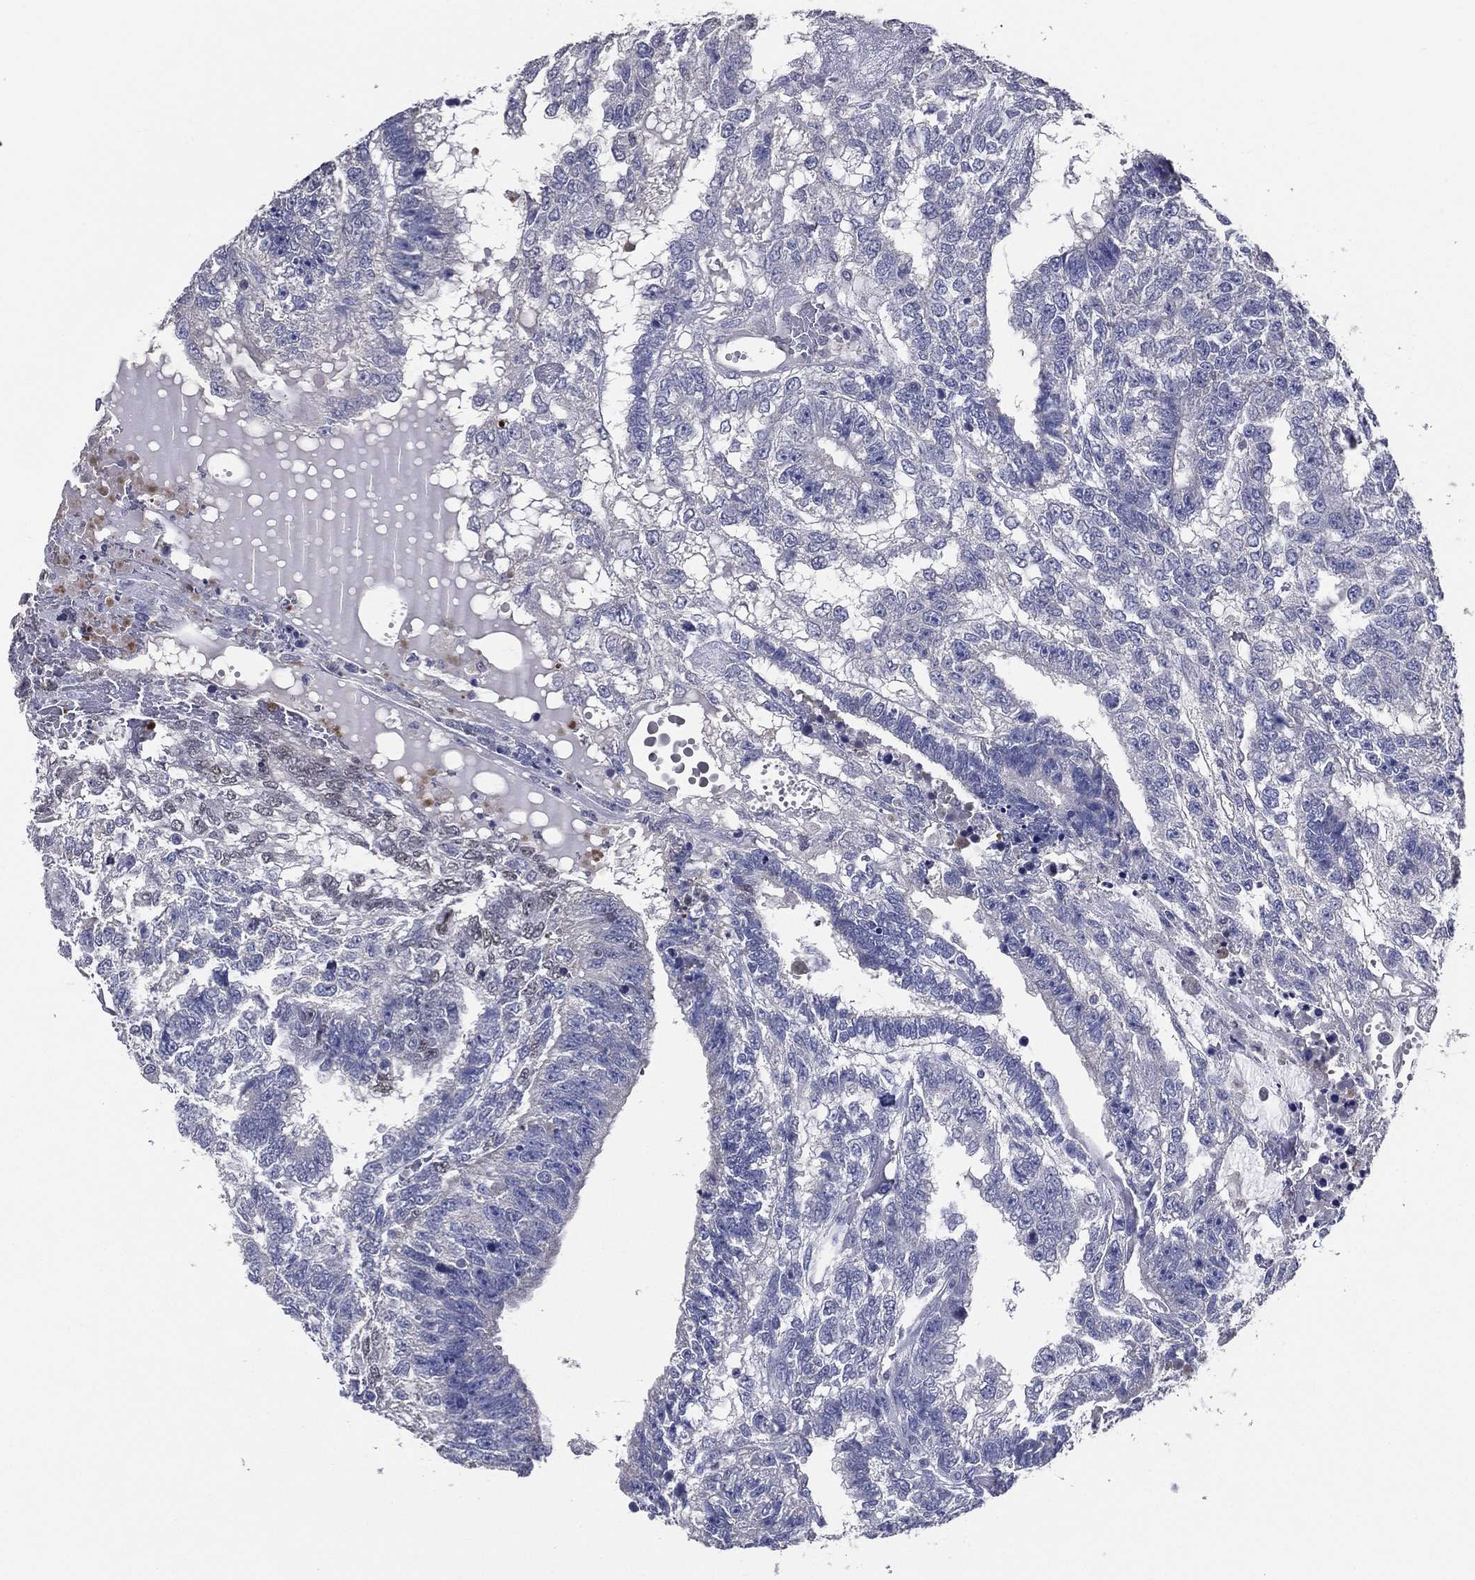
{"staining": {"intensity": "negative", "quantity": "none", "location": "none"}, "tissue": "testis cancer", "cell_type": "Tumor cells", "image_type": "cancer", "snomed": [{"axis": "morphology", "description": "Seminoma, NOS"}, {"axis": "morphology", "description": "Carcinoma, Embryonal, NOS"}, {"axis": "topography", "description": "Testis"}], "caption": "There is no significant positivity in tumor cells of testis embryonal carcinoma.", "gene": "TFAP2A", "patient": {"sex": "male", "age": 41}}